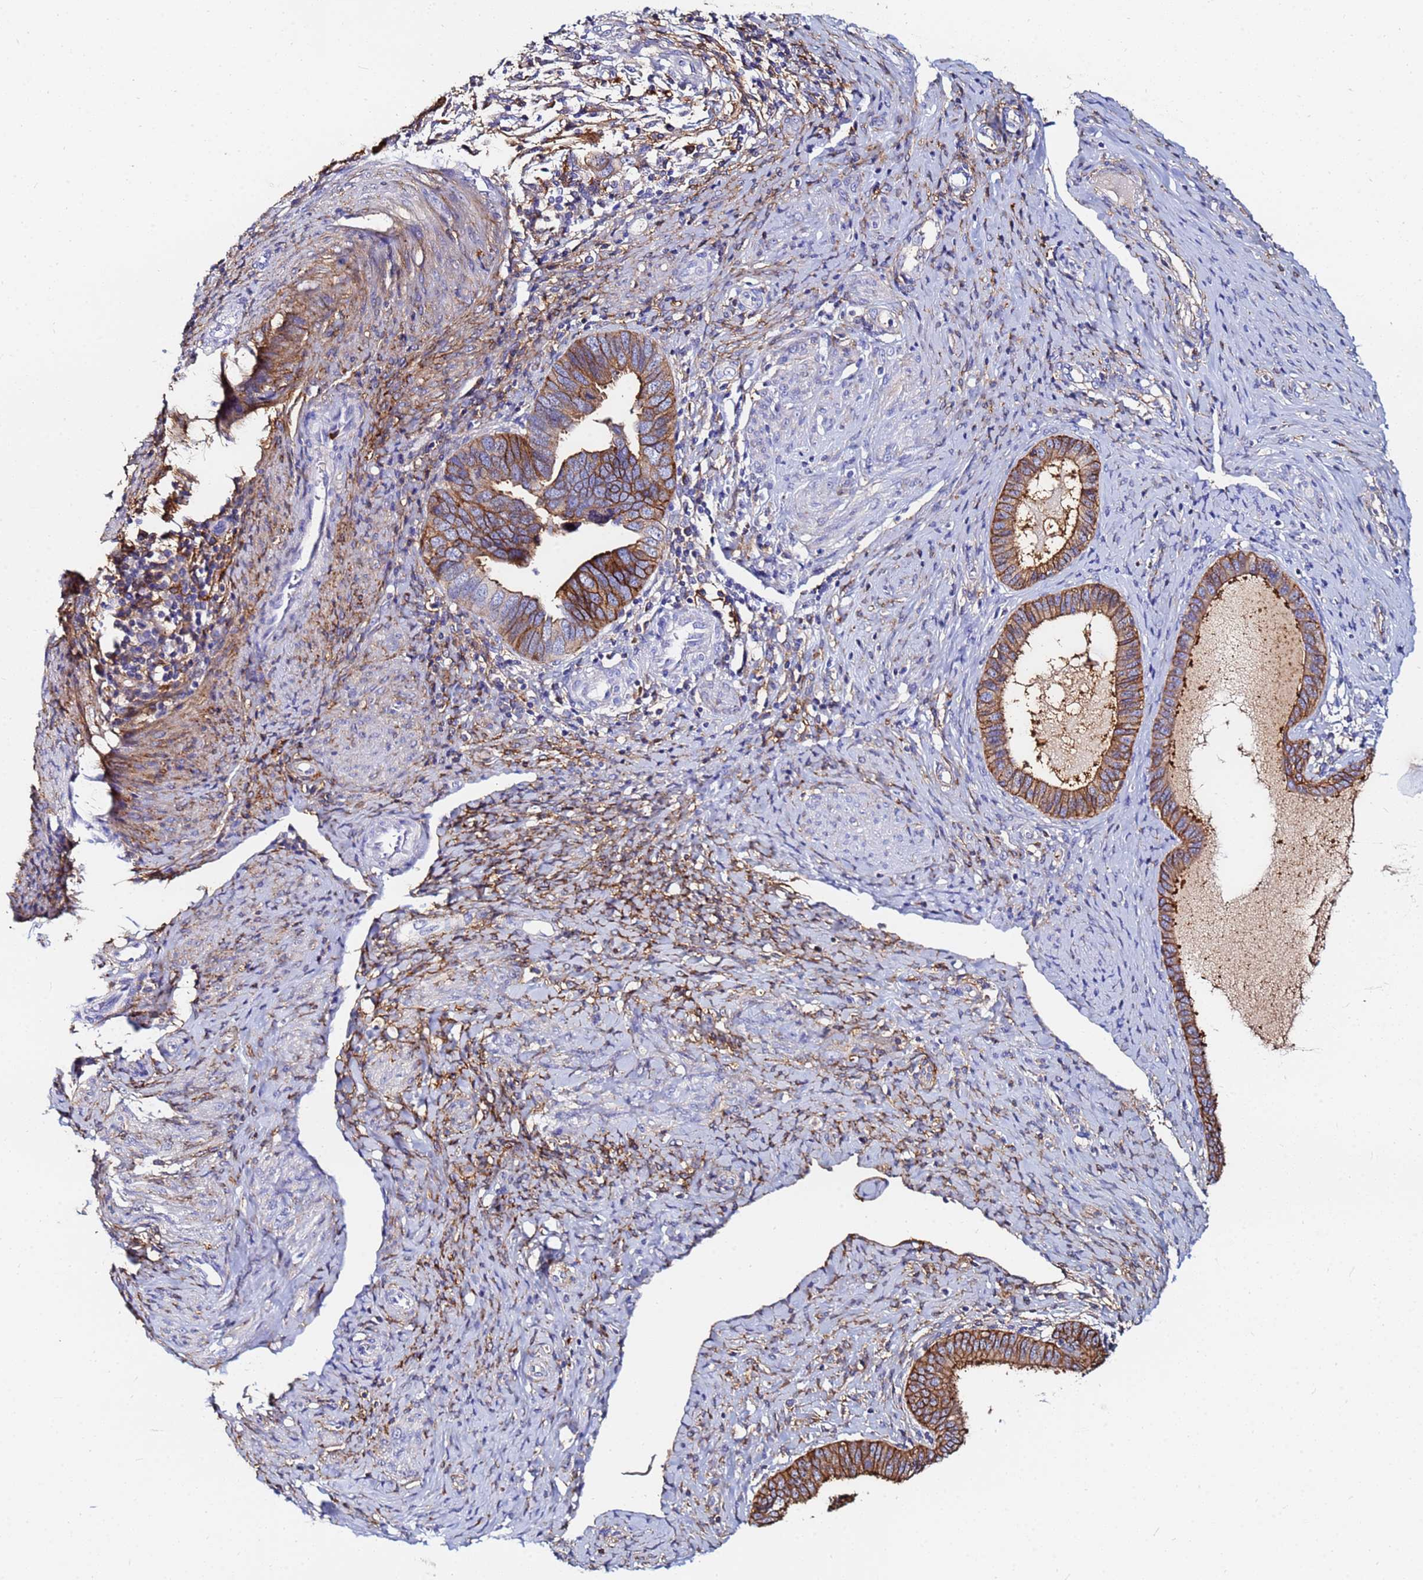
{"staining": {"intensity": "strong", "quantity": ">75%", "location": "cytoplasmic/membranous"}, "tissue": "endometrial cancer", "cell_type": "Tumor cells", "image_type": "cancer", "snomed": [{"axis": "morphology", "description": "Adenocarcinoma, NOS"}, {"axis": "topography", "description": "Endometrium"}], "caption": "A histopathology image showing strong cytoplasmic/membranous expression in about >75% of tumor cells in endometrial cancer (adenocarcinoma), as visualized by brown immunohistochemical staining.", "gene": "BASP1", "patient": {"sex": "female", "age": 79}}